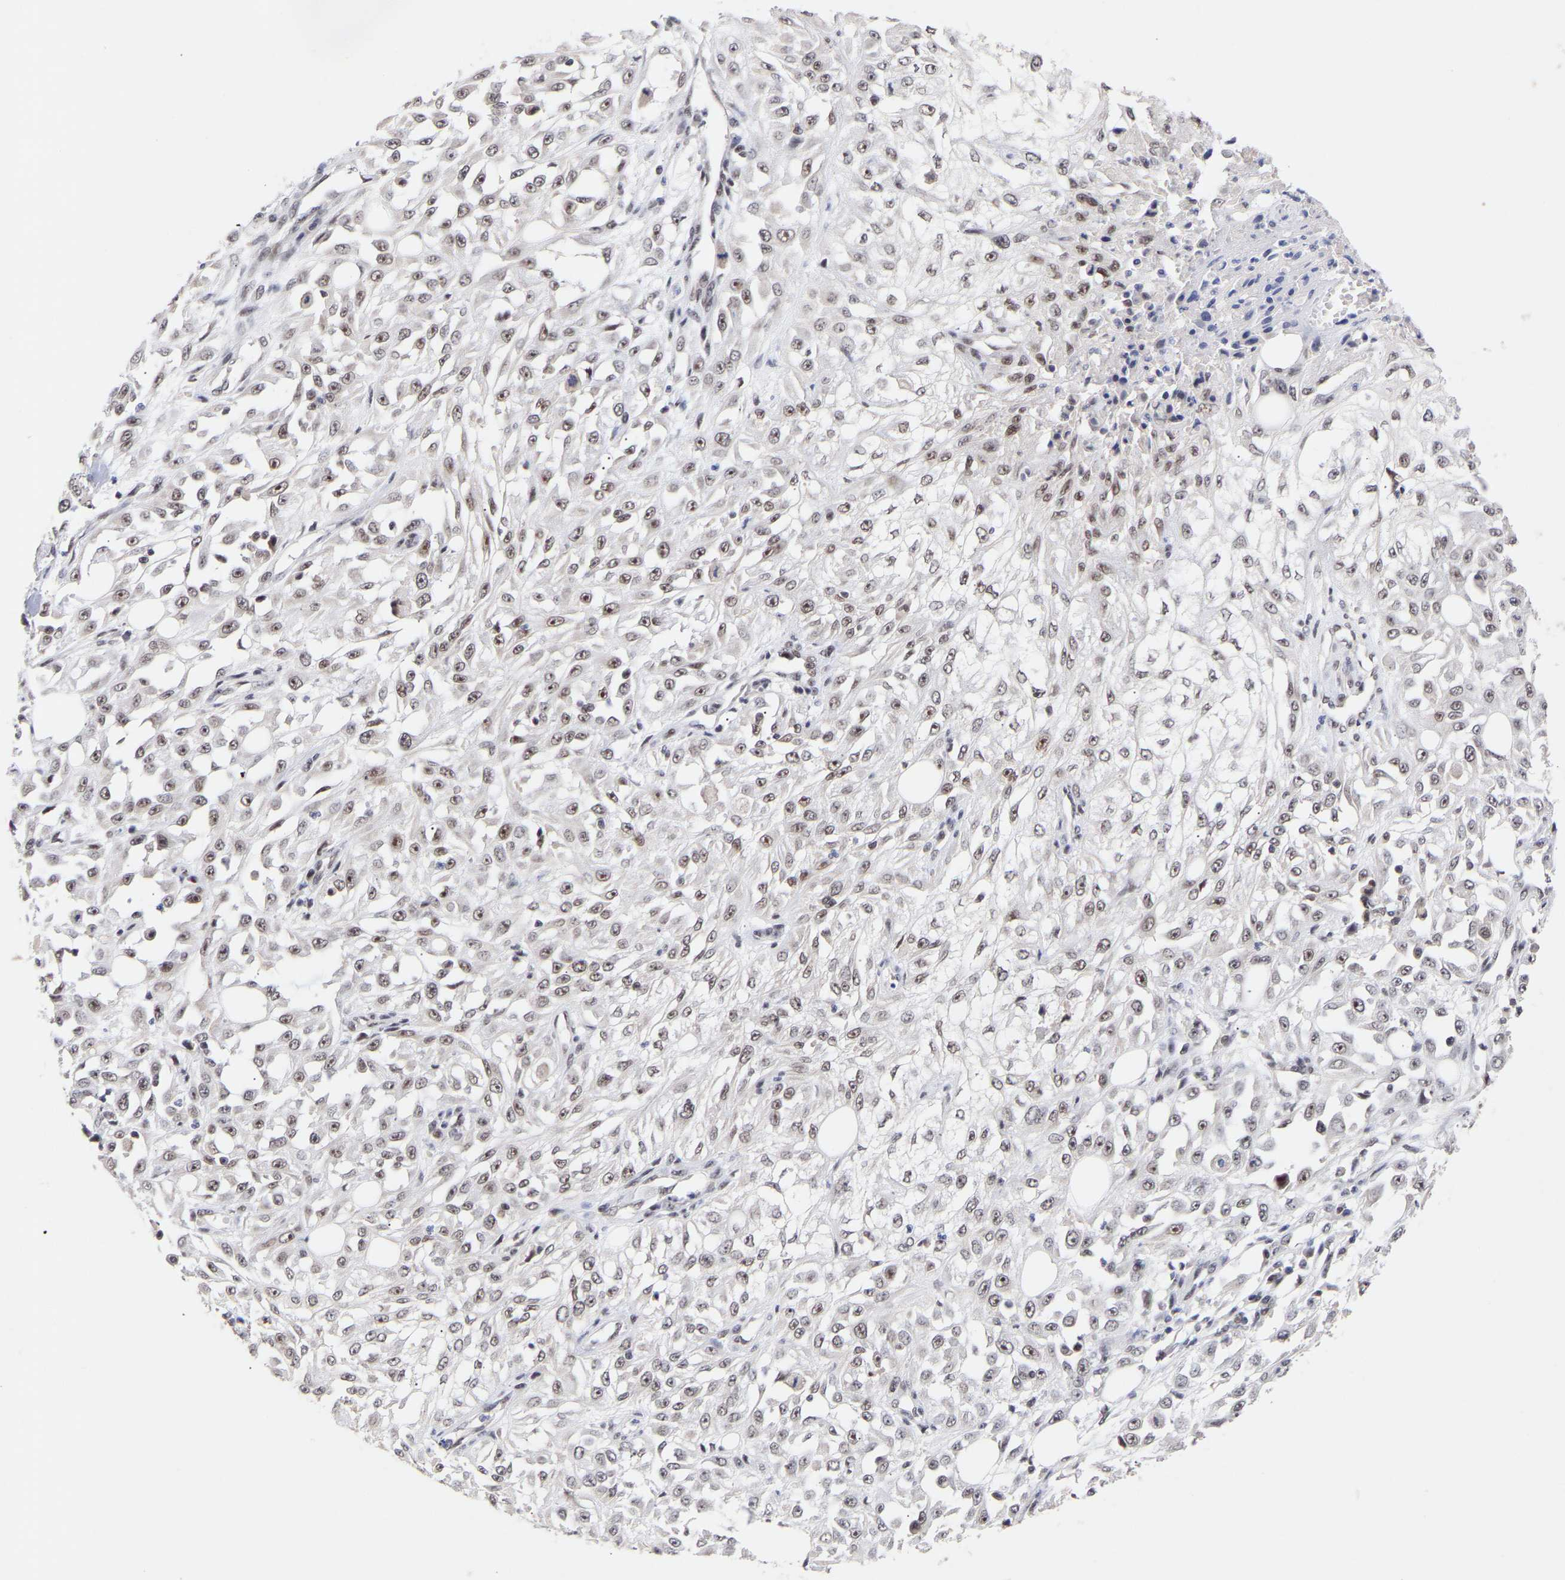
{"staining": {"intensity": "moderate", "quantity": ">75%", "location": "nuclear"}, "tissue": "skin cancer", "cell_type": "Tumor cells", "image_type": "cancer", "snomed": [{"axis": "morphology", "description": "Squamous cell carcinoma, NOS"}, {"axis": "morphology", "description": "Squamous cell carcinoma, metastatic, NOS"}, {"axis": "topography", "description": "Skin"}, {"axis": "topography", "description": "Lymph node"}], "caption": "Approximately >75% of tumor cells in human skin cancer (metastatic squamous cell carcinoma) exhibit moderate nuclear protein expression as visualized by brown immunohistochemical staining.", "gene": "RBM15", "patient": {"sex": "male", "age": 75}}